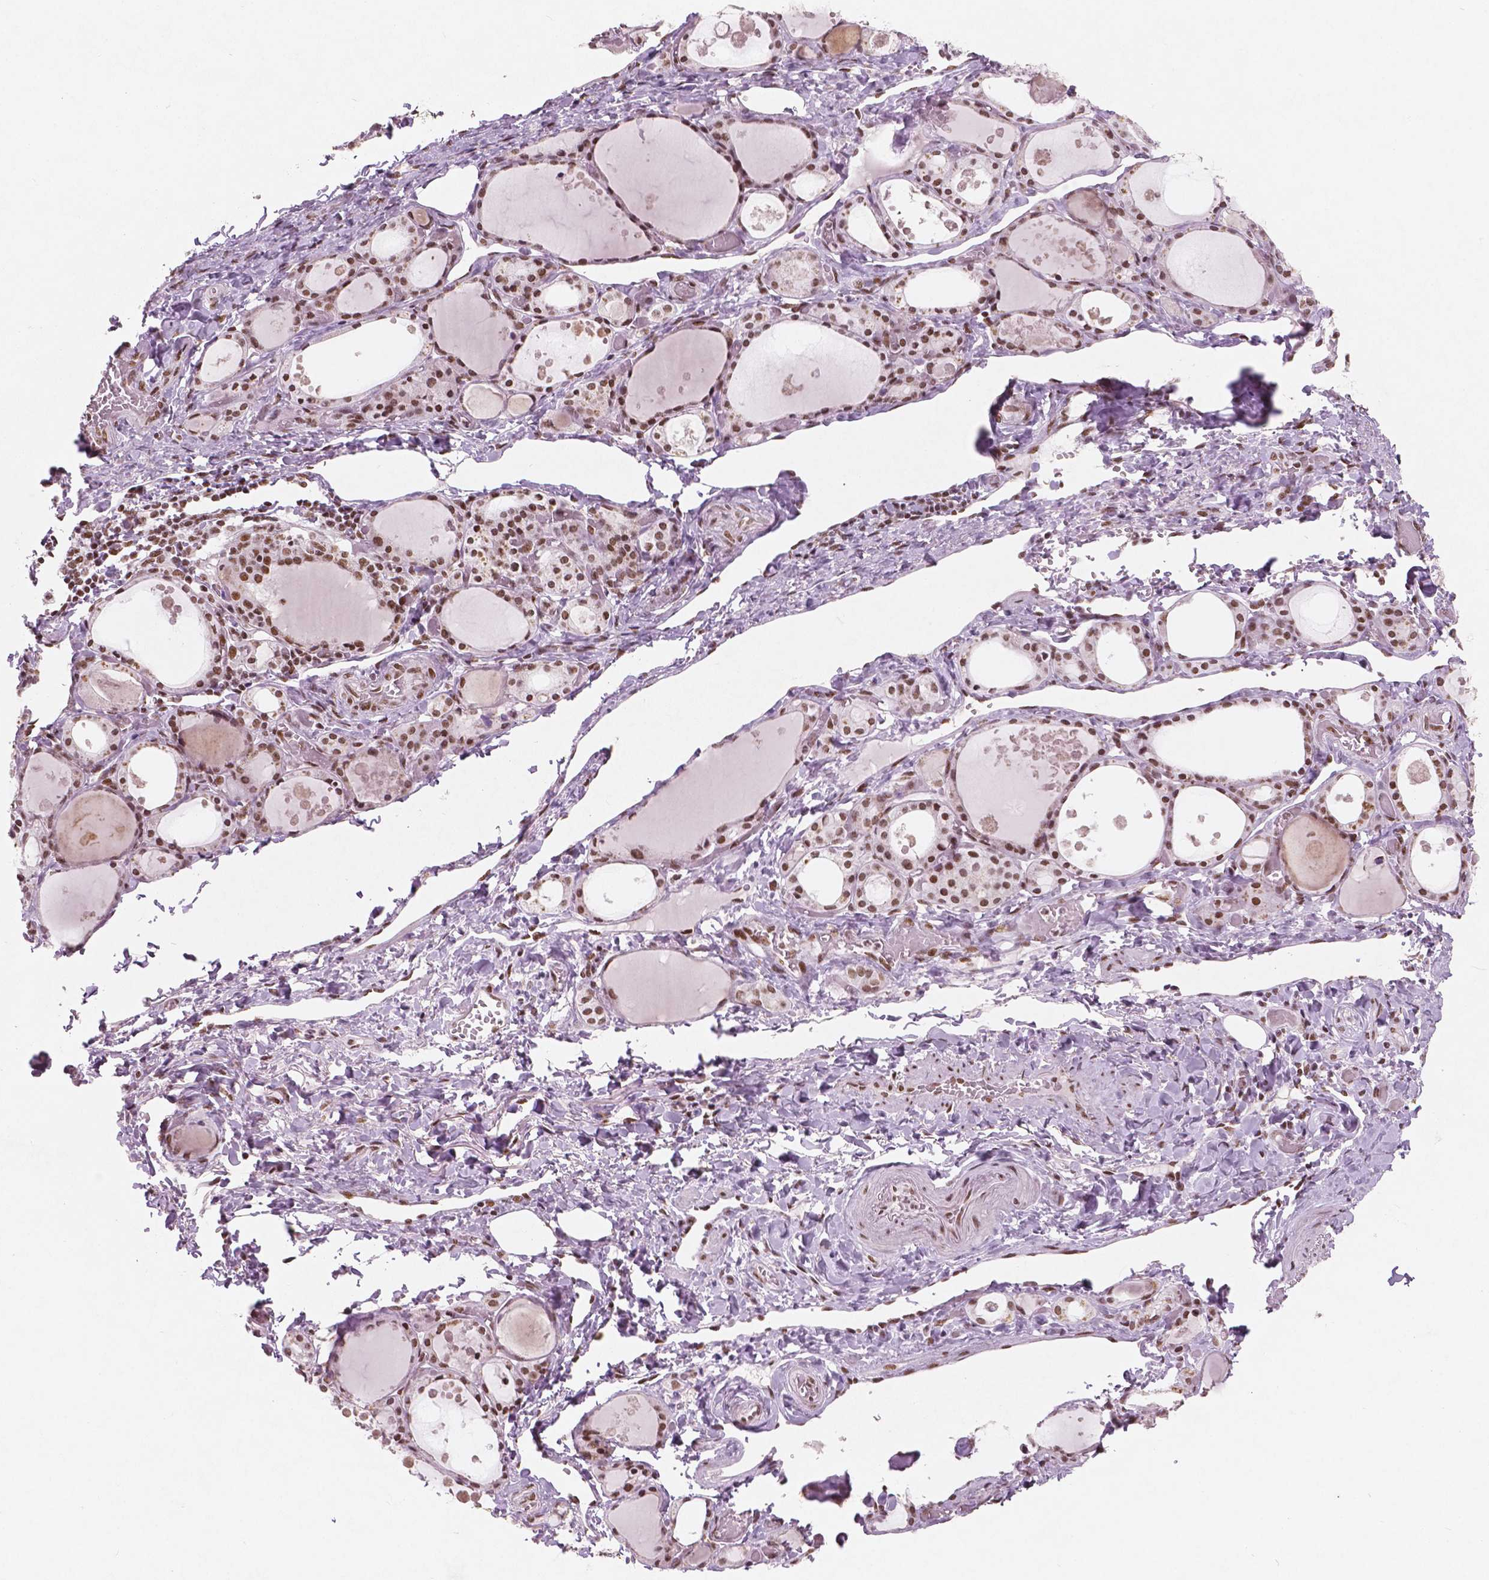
{"staining": {"intensity": "strong", "quantity": ">75%", "location": "nuclear"}, "tissue": "thyroid gland", "cell_type": "Glandular cells", "image_type": "normal", "snomed": [{"axis": "morphology", "description": "Normal tissue, NOS"}, {"axis": "topography", "description": "Thyroid gland"}], "caption": "Immunohistochemistry (IHC) photomicrograph of normal thyroid gland: human thyroid gland stained using immunohistochemistry (IHC) reveals high levels of strong protein expression localized specifically in the nuclear of glandular cells, appearing as a nuclear brown color.", "gene": "BRD4", "patient": {"sex": "male", "age": 68}}